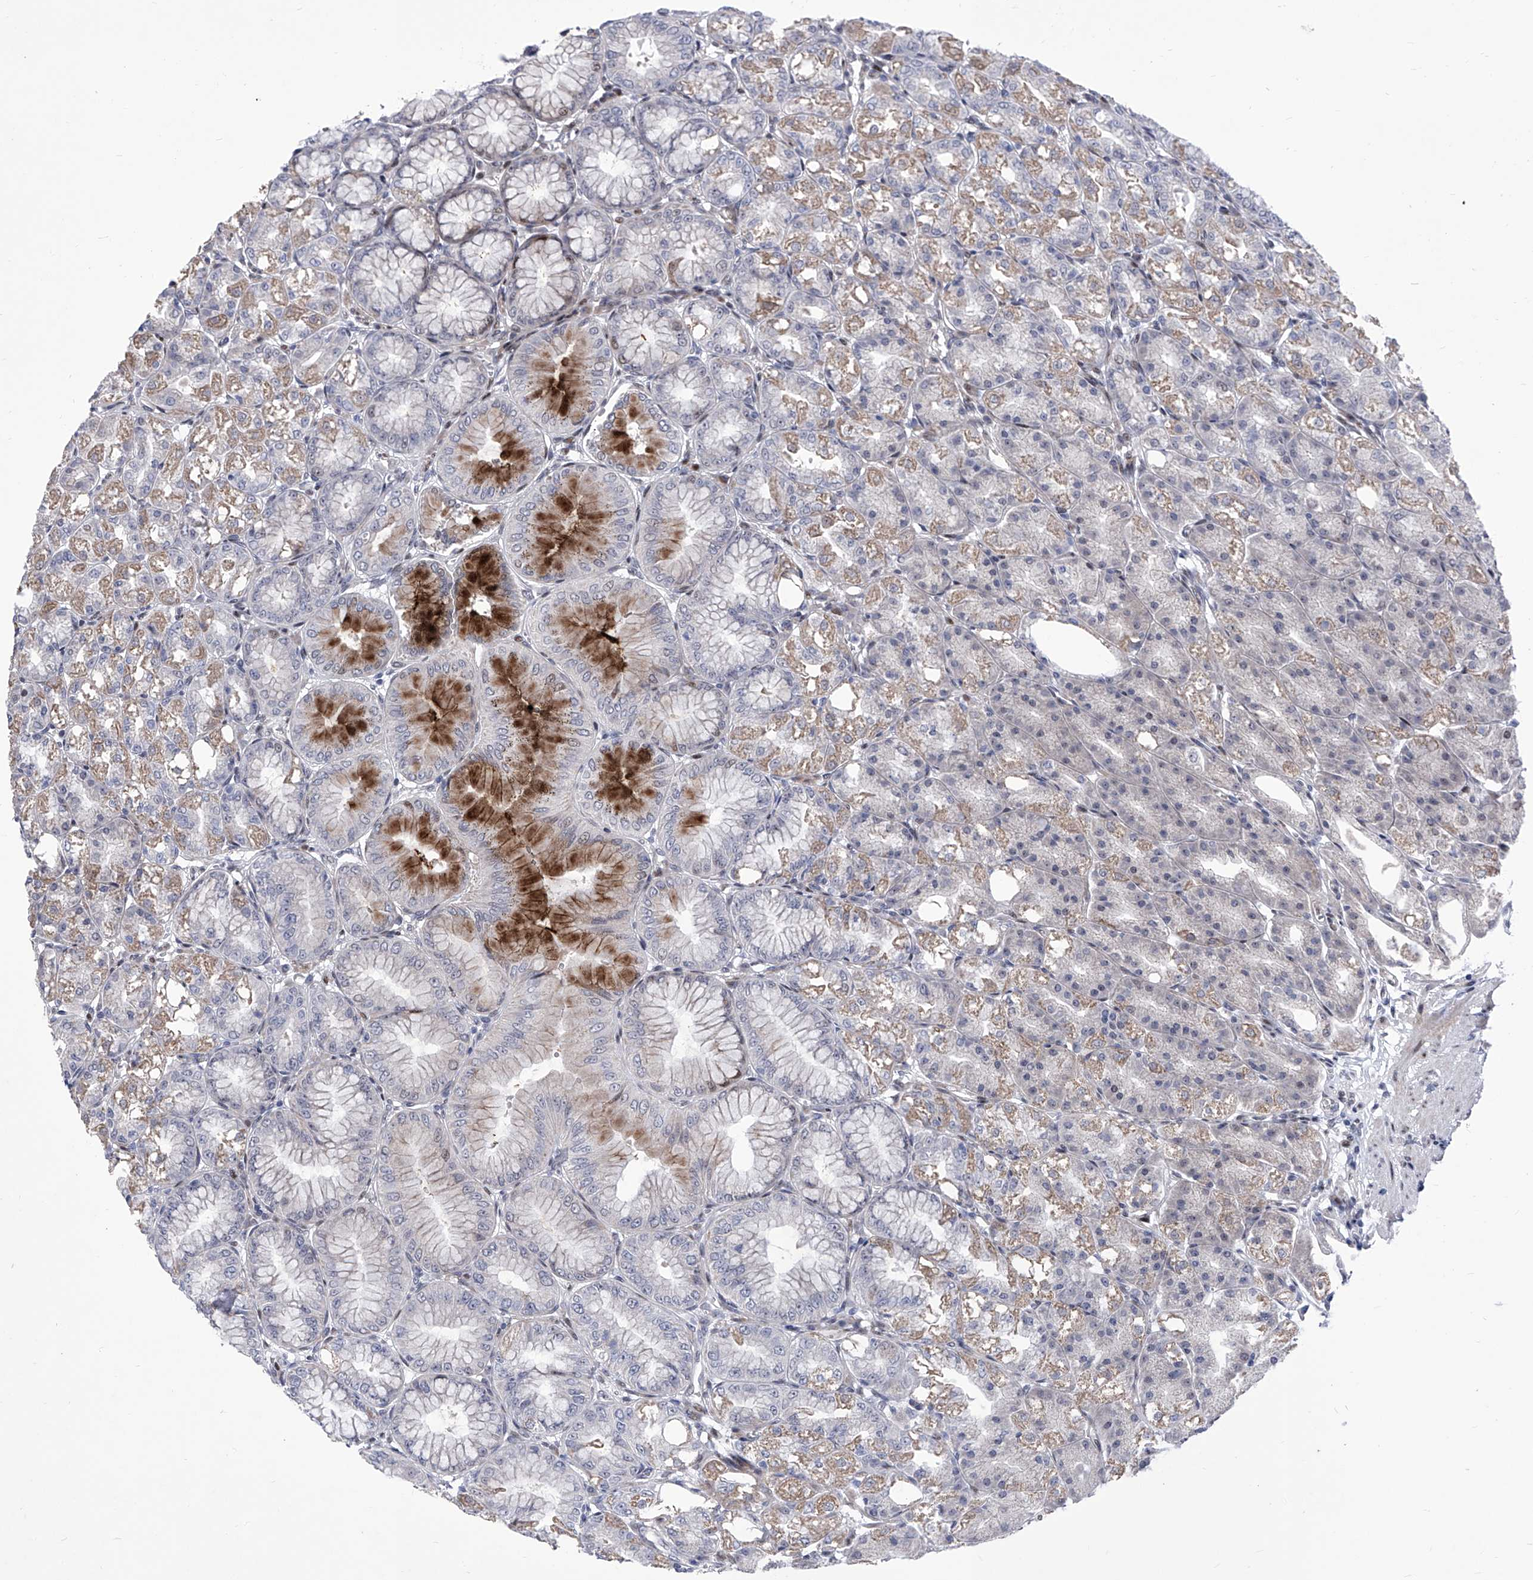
{"staining": {"intensity": "moderate", "quantity": "25%-75%", "location": "cytoplasmic/membranous,nuclear"}, "tissue": "stomach", "cell_type": "Glandular cells", "image_type": "normal", "snomed": [{"axis": "morphology", "description": "Normal tissue, NOS"}, {"axis": "topography", "description": "Stomach, lower"}], "caption": "A photomicrograph of human stomach stained for a protein demonstrates moderate cytoplasmic/membranous,nuclear brown staining in glandular cells.", "gene": "NUFIP1", "patient": {"sex": "male", "age": 71}}